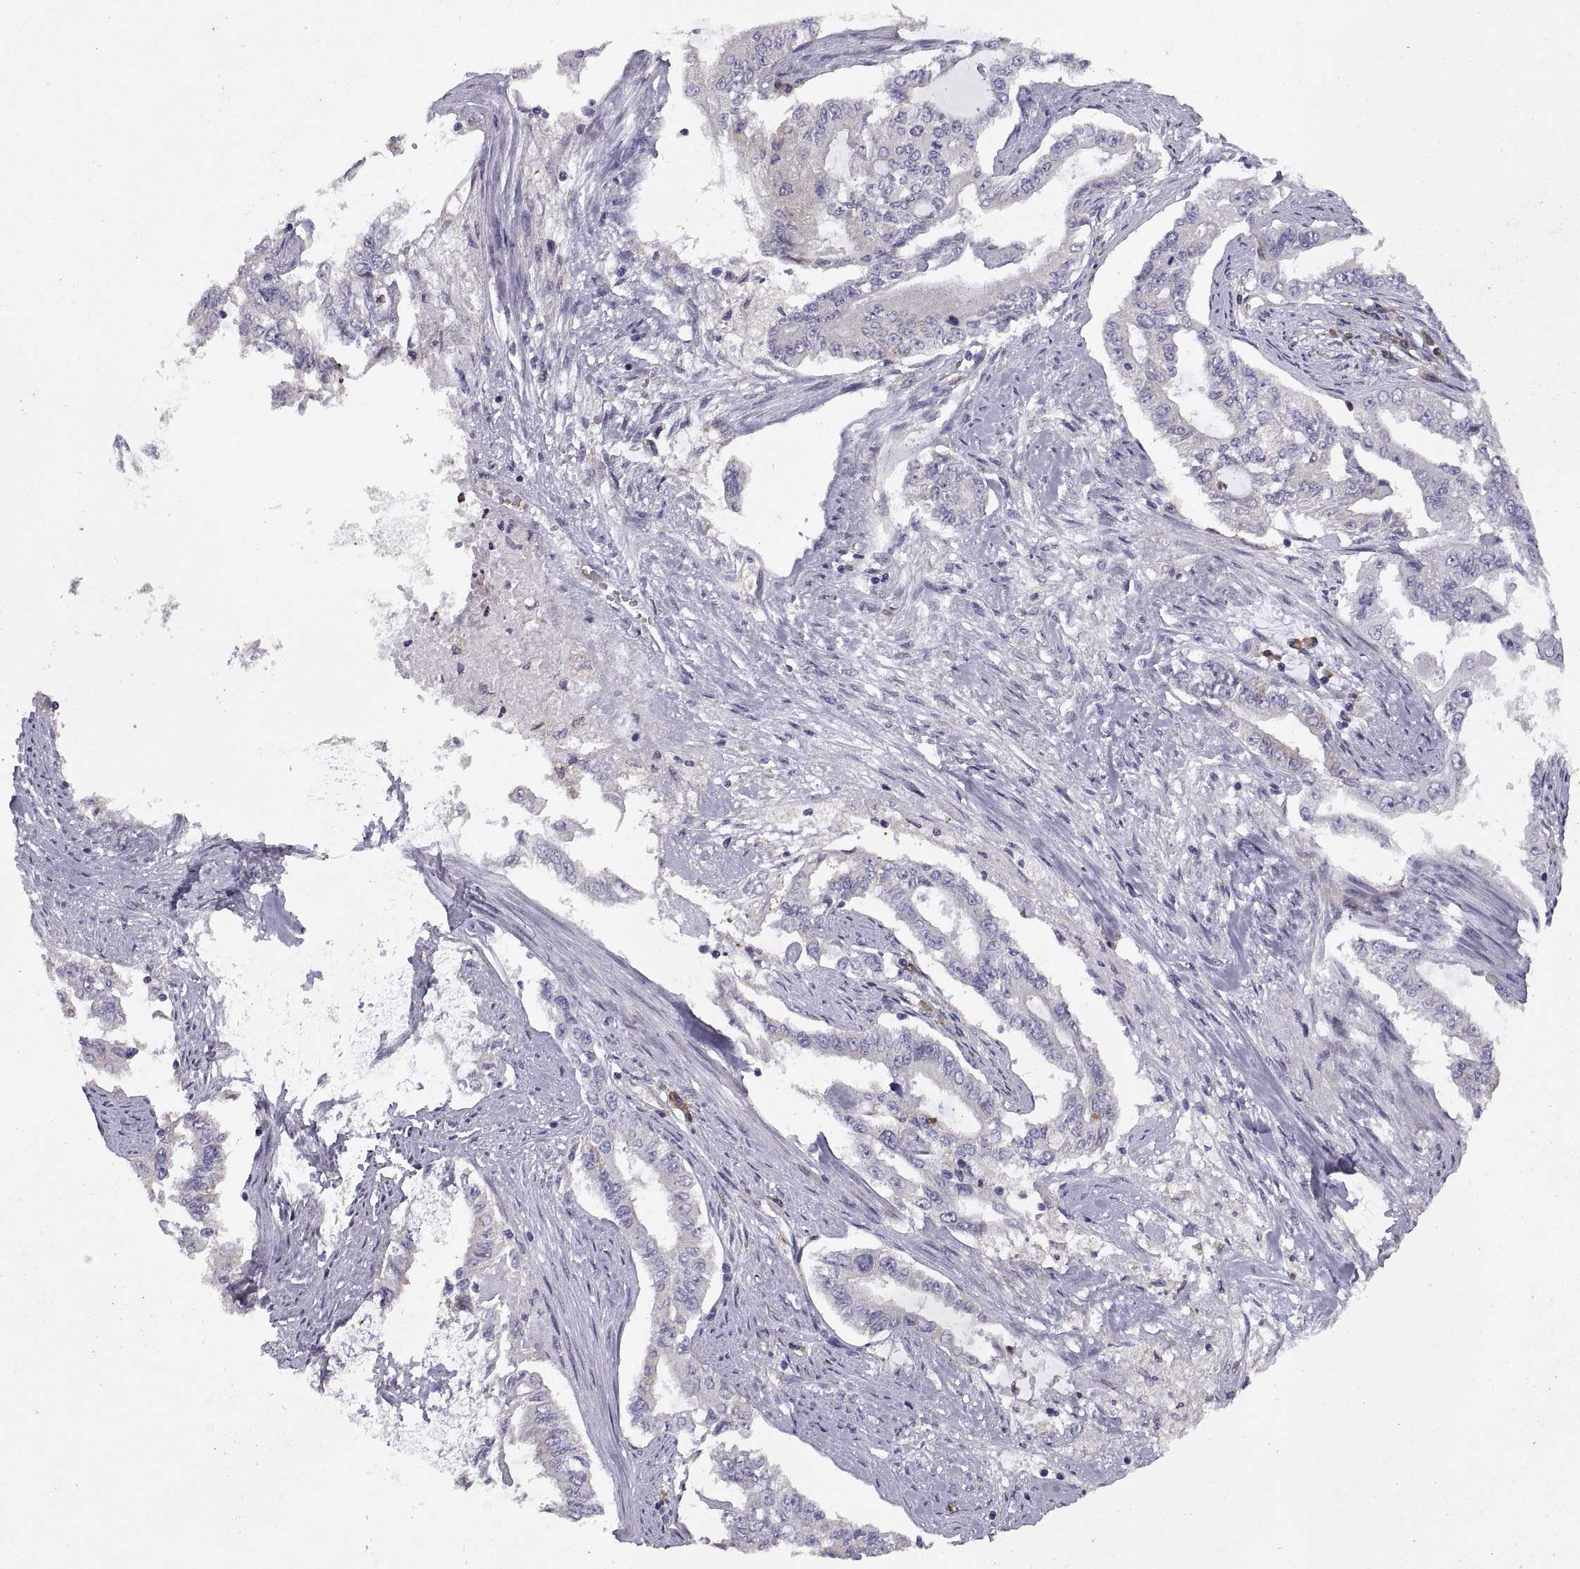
{"staining": {"intensity": "negative", "quantity": "none", "location": "none"}, "tissue": "endometrial cancer", "cell_type": "Tumor cells", "image_type": "cancer", "snomed": [{"axis": "morphology", "description": "Adenocarcinoma, NOS"}, {"axis": "topography", "description": "Uterus"}], "caption": "A high-resolution photomicrograph shows immunohistochemistry (IHC) staining of endometrial cancer (adenocarcinoma), which shows no significant positivity in tumor cells. (DAB immunohistochemistry (IHC) visualized using brightfield microscopy, high magnification).", "gene": "DOK3", "patient": {"sex": "female", "age": 59}}